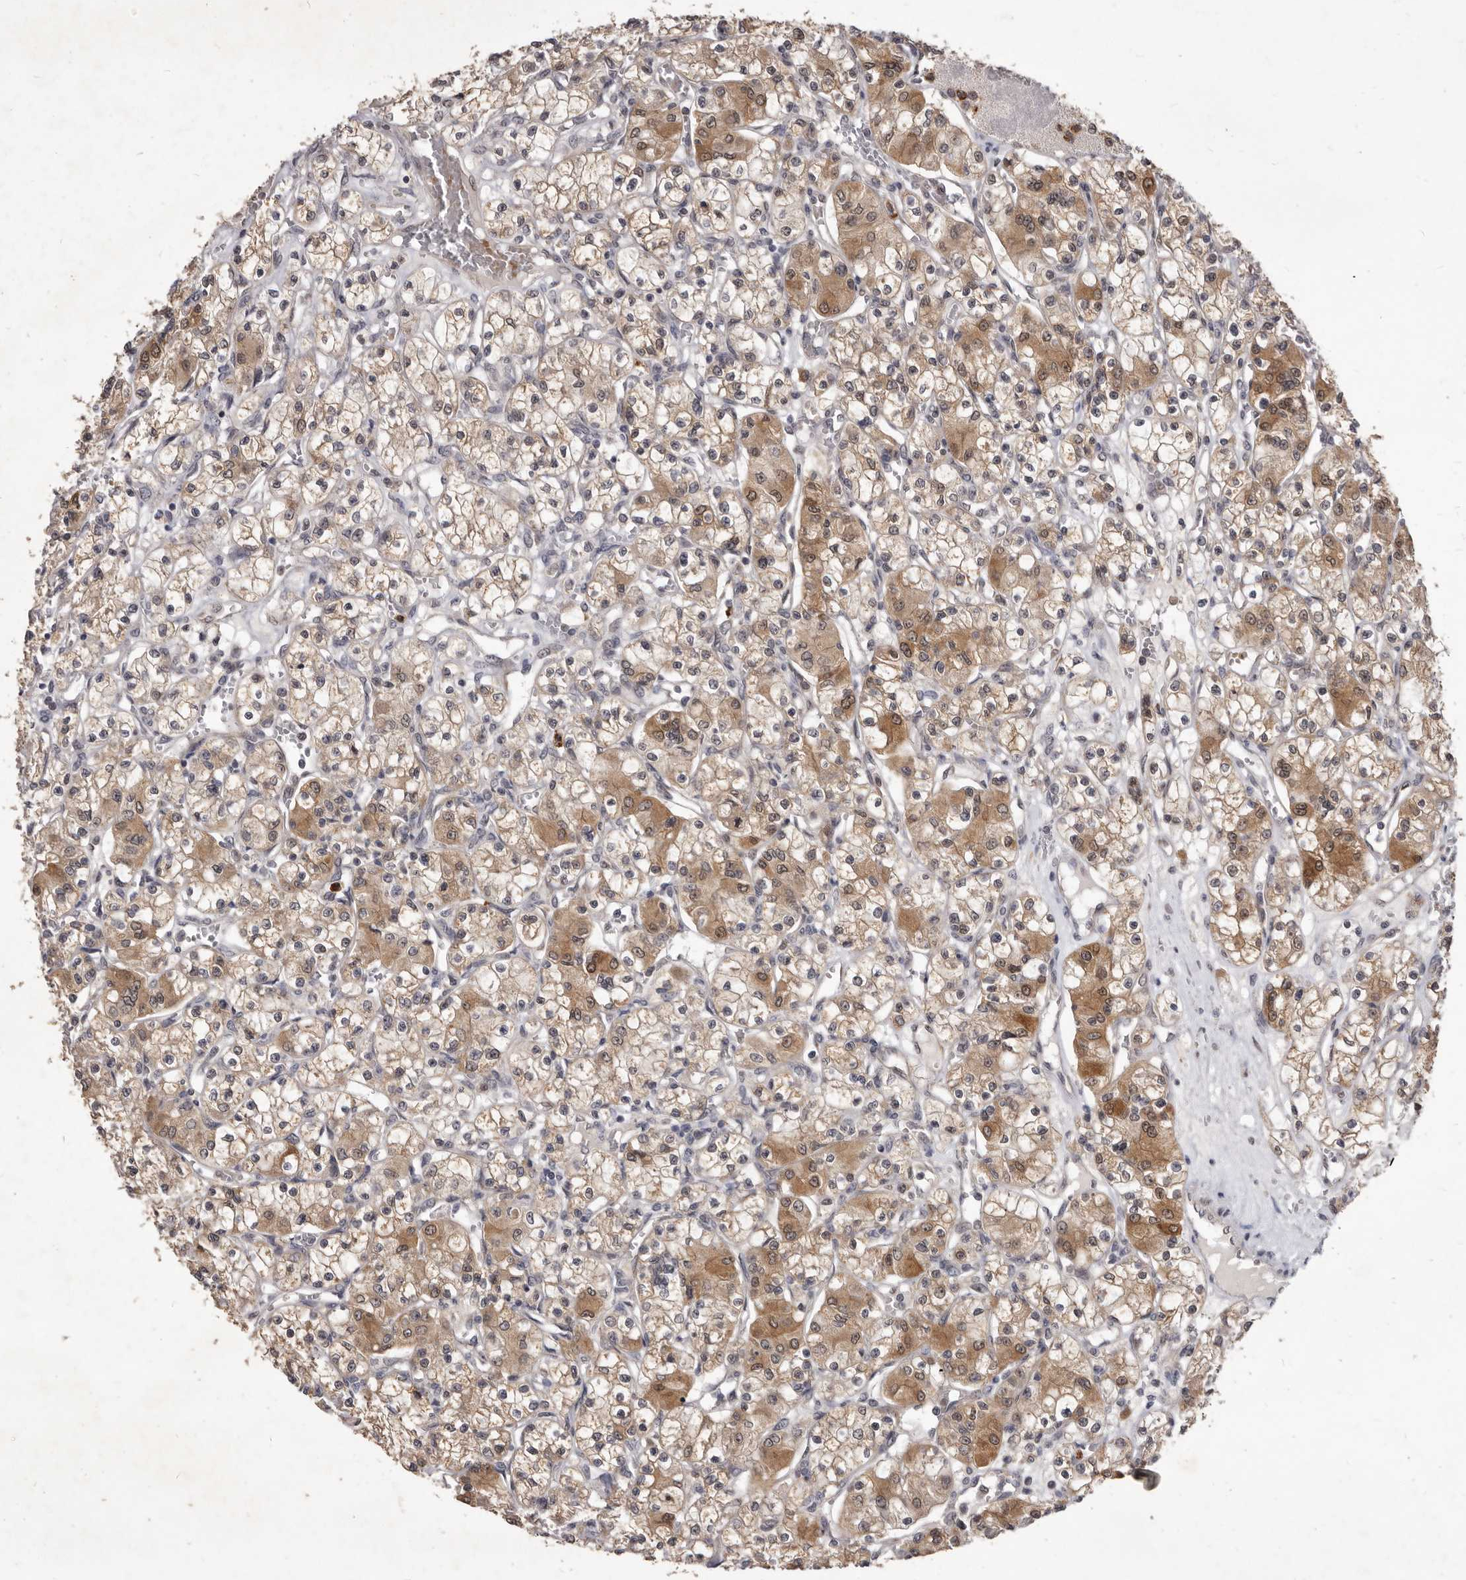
{"staining": {"intensity": "moderate", "quantity": ">75%", "location": "cytoplasmic/membranous,nuclear"}, "tissue": "renal cancer", "cell_type": "Tumor cells", "image_type": "cancer", "snomed": [{"axis": "morphology", "description": "Adenocarcinoma, NOS"}, {"axis": "topography", "description": "Kidney"}], "caption": "An immunohistochemistry (IHC) image of tumor tissue is shown. Protein staining in brown highlights moderate cytoplasmic/membranous and nuclear positivity in adenocarcinoma (renal) within tumor cells.", "gene": "ACLY", "patient": {"sex": "female", "age": 59}}